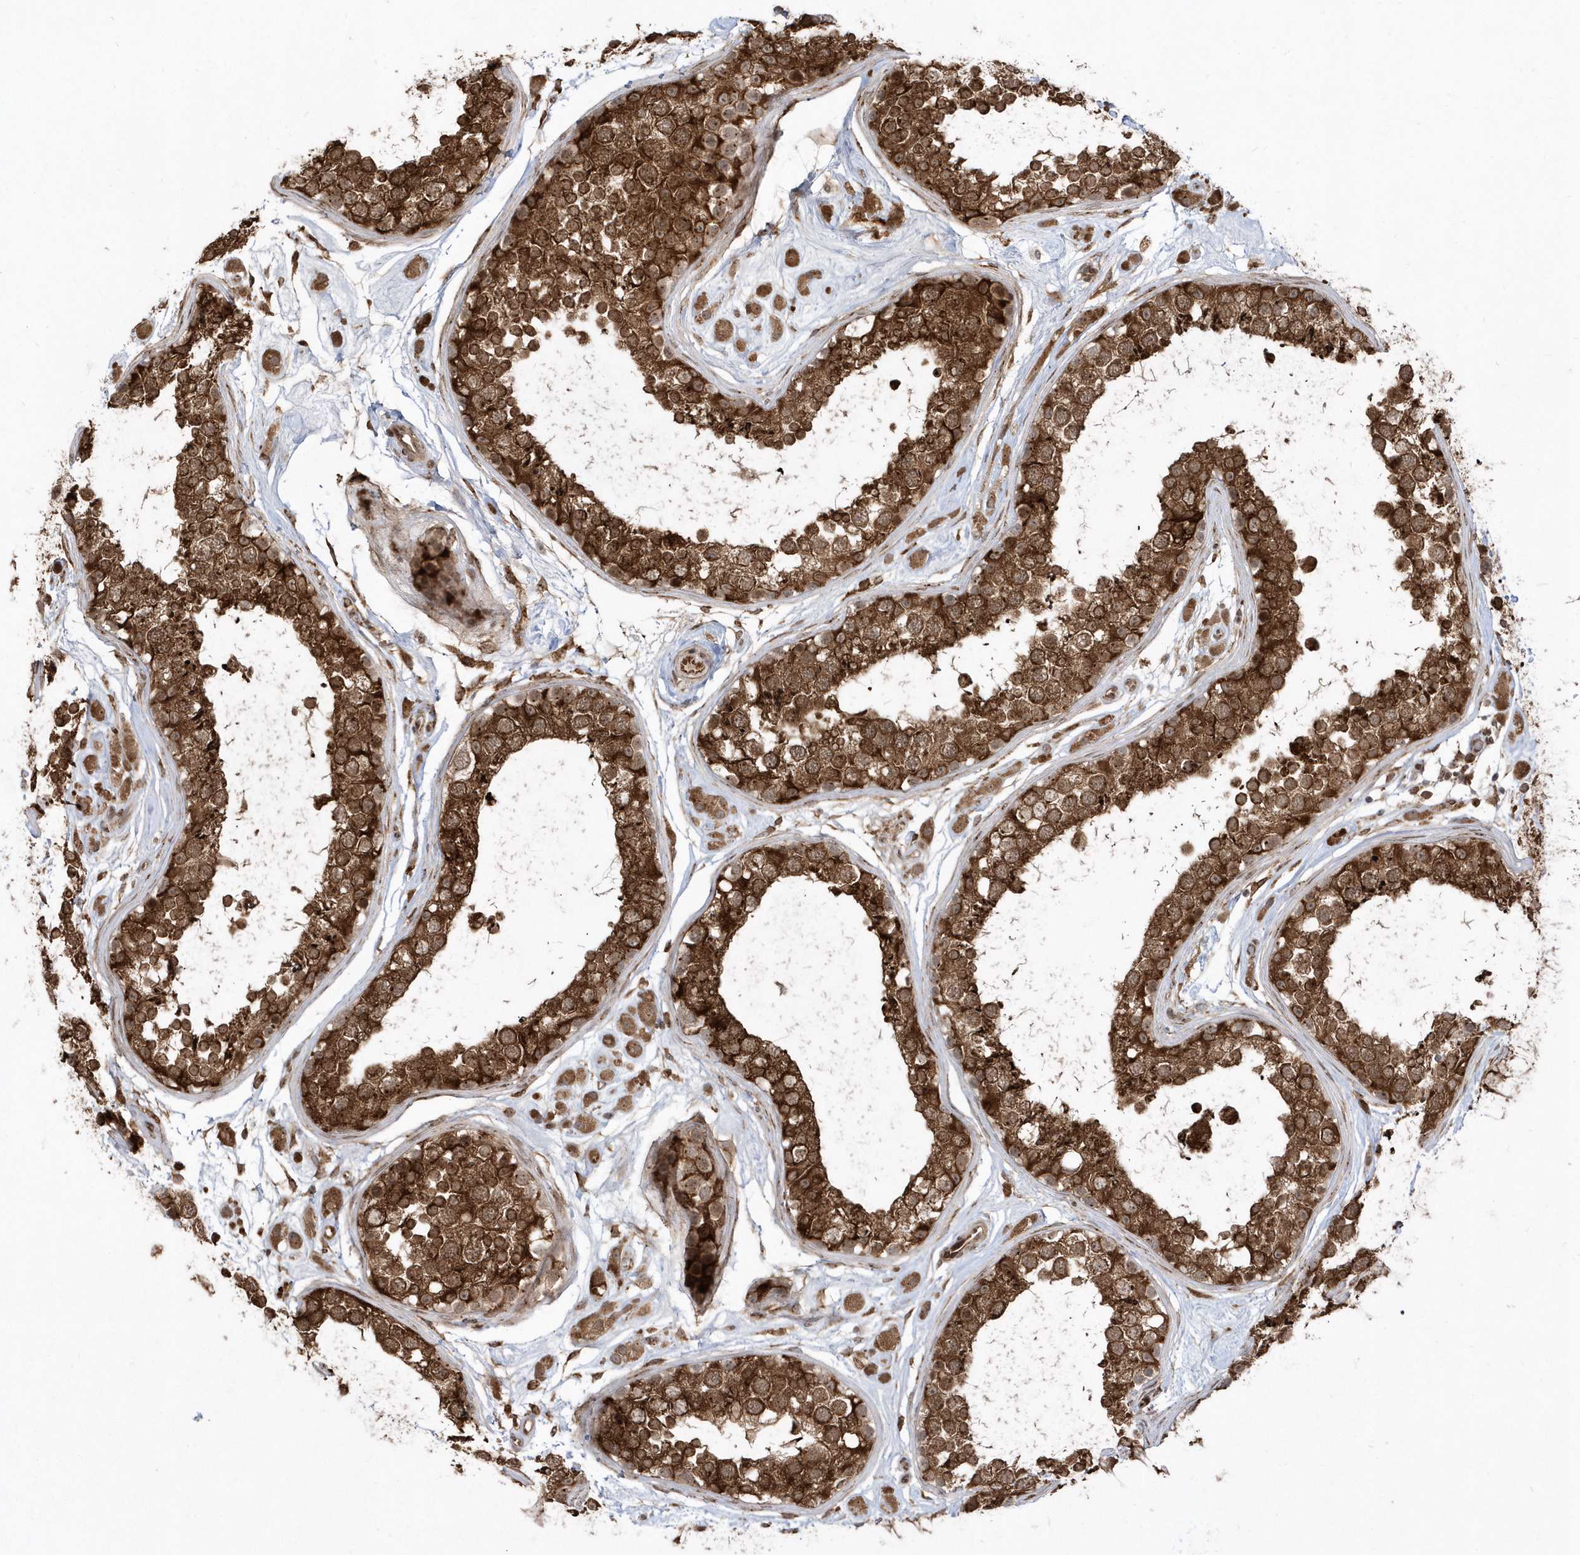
{"staining": {"intensity": "strong", "quantity": ">75%", "location": "cytoplasmic/membranous,nuclear"}, "tissue": "testis", "cell_type": "Cells in seminiferous ducts", "image_type": "normal", "snomed": [{"axis": "morphology", "description": "Normal tissue, NOS"}, {"axis": "topography", "description": "Testis"}], "caption": "Immunohistochemistry (IHC) of benign testis reveals high levels of strong cytoplasmic/membranous,nuclear positivity in about >75% of cells in seminiferous ducts. Immunohistochemistry (IHC) stains the protein of interest in brown and the nuclei are stained blue.", "gene": "EPC2", "patient": {"sex": "male", "age": 25}}